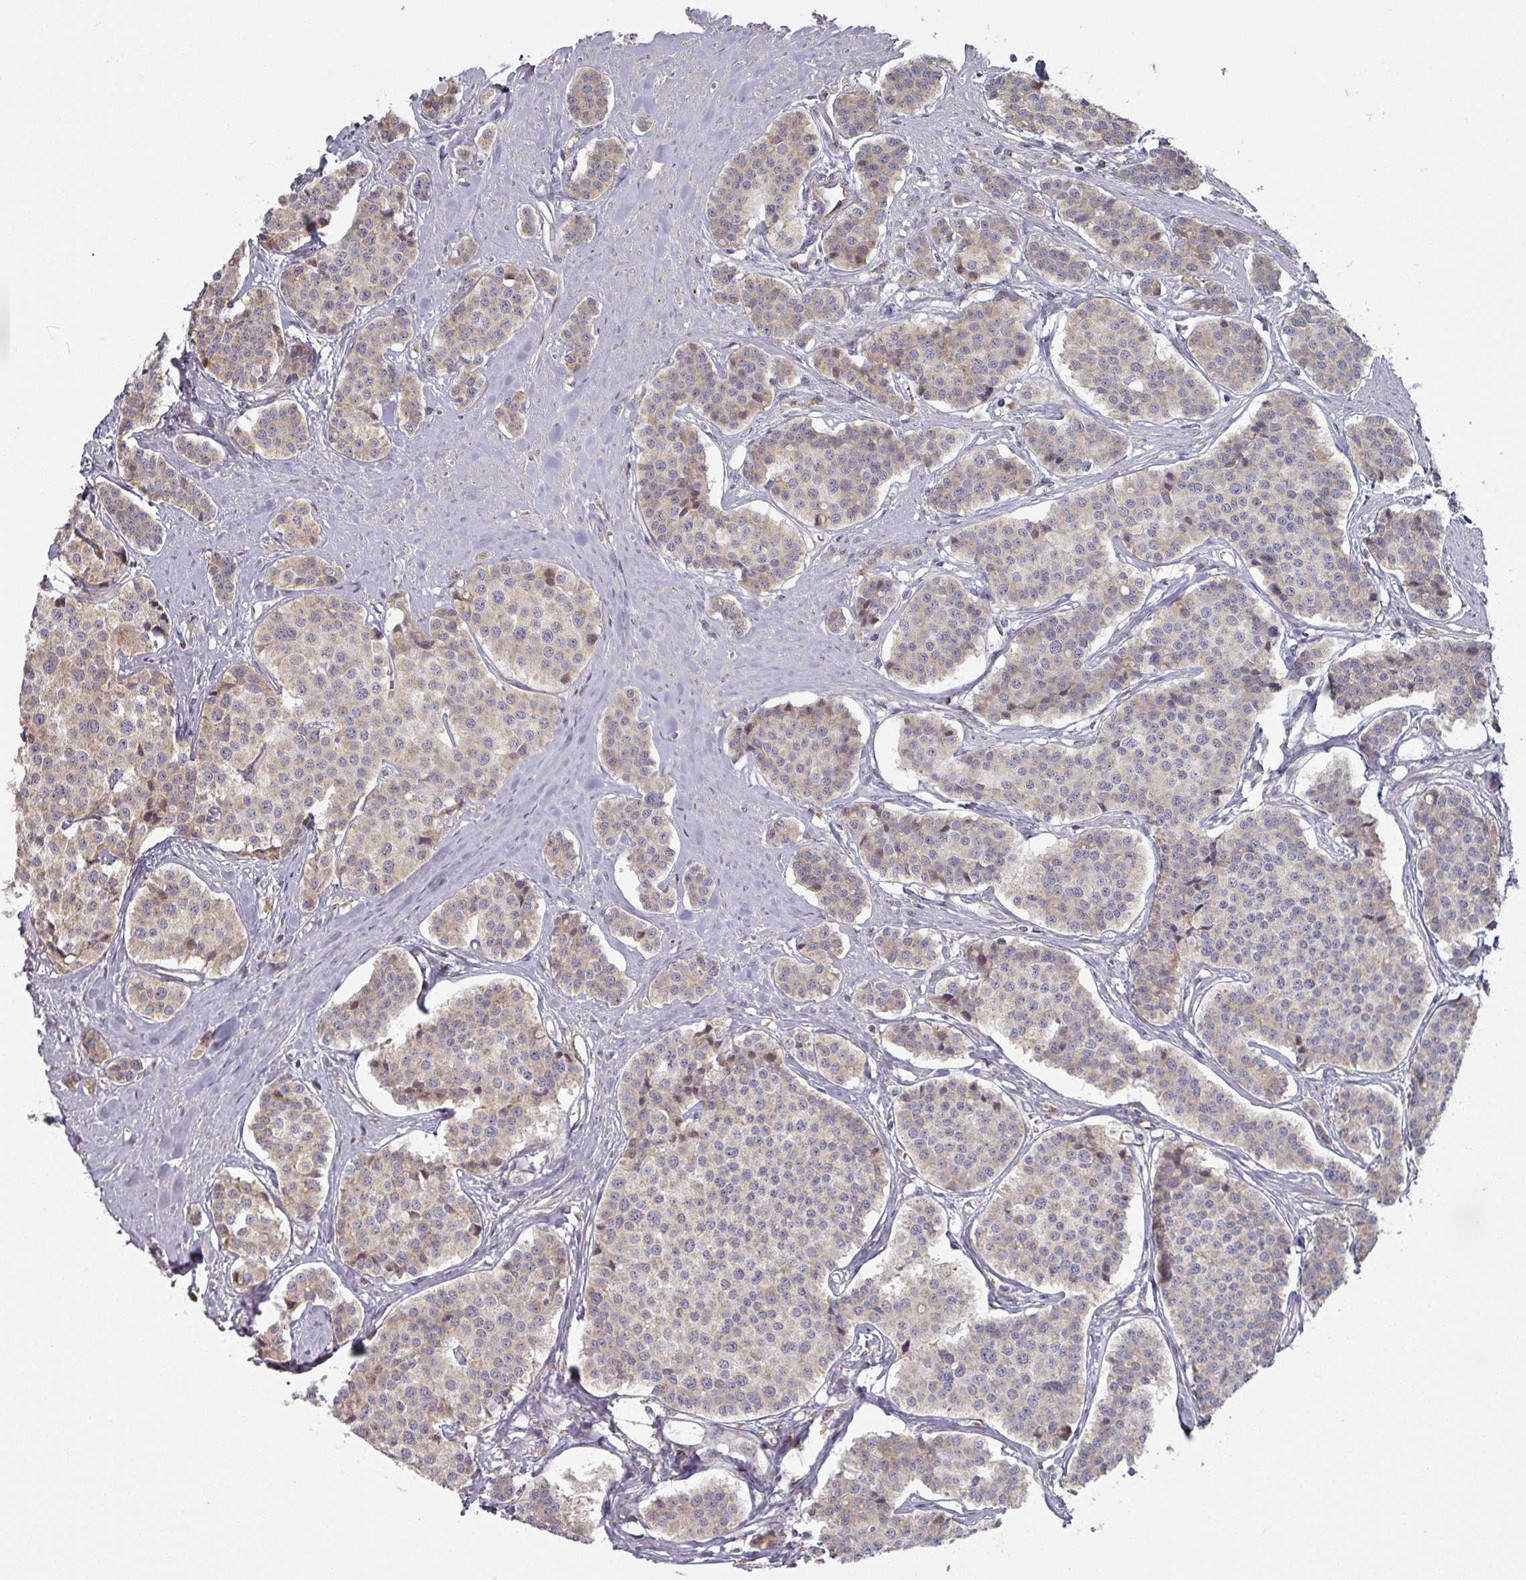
{"staining": {"intensity": "weak", "quantity": "25%-75%", "location": "cytoplasmic/membranous"}, "tissue": "carcinoid", "cell_type": "Tumor cells", "image_type": "cancer", "snomed": [{"axis": "morphology", "description": "Carcinoid, malignant, NOS"}, {"axis": "topography", "description": "Small intestine"}], "caption": "A photomicrograph showing weak cytoplasmic/membranous expression in approximately 25%-75% of tumor cells in malignant carcinoid, as visualized by brown immunohistochemical staining.", "gene": "PLEKHJ1", "patient": {"sex": "male", "age": 60}}